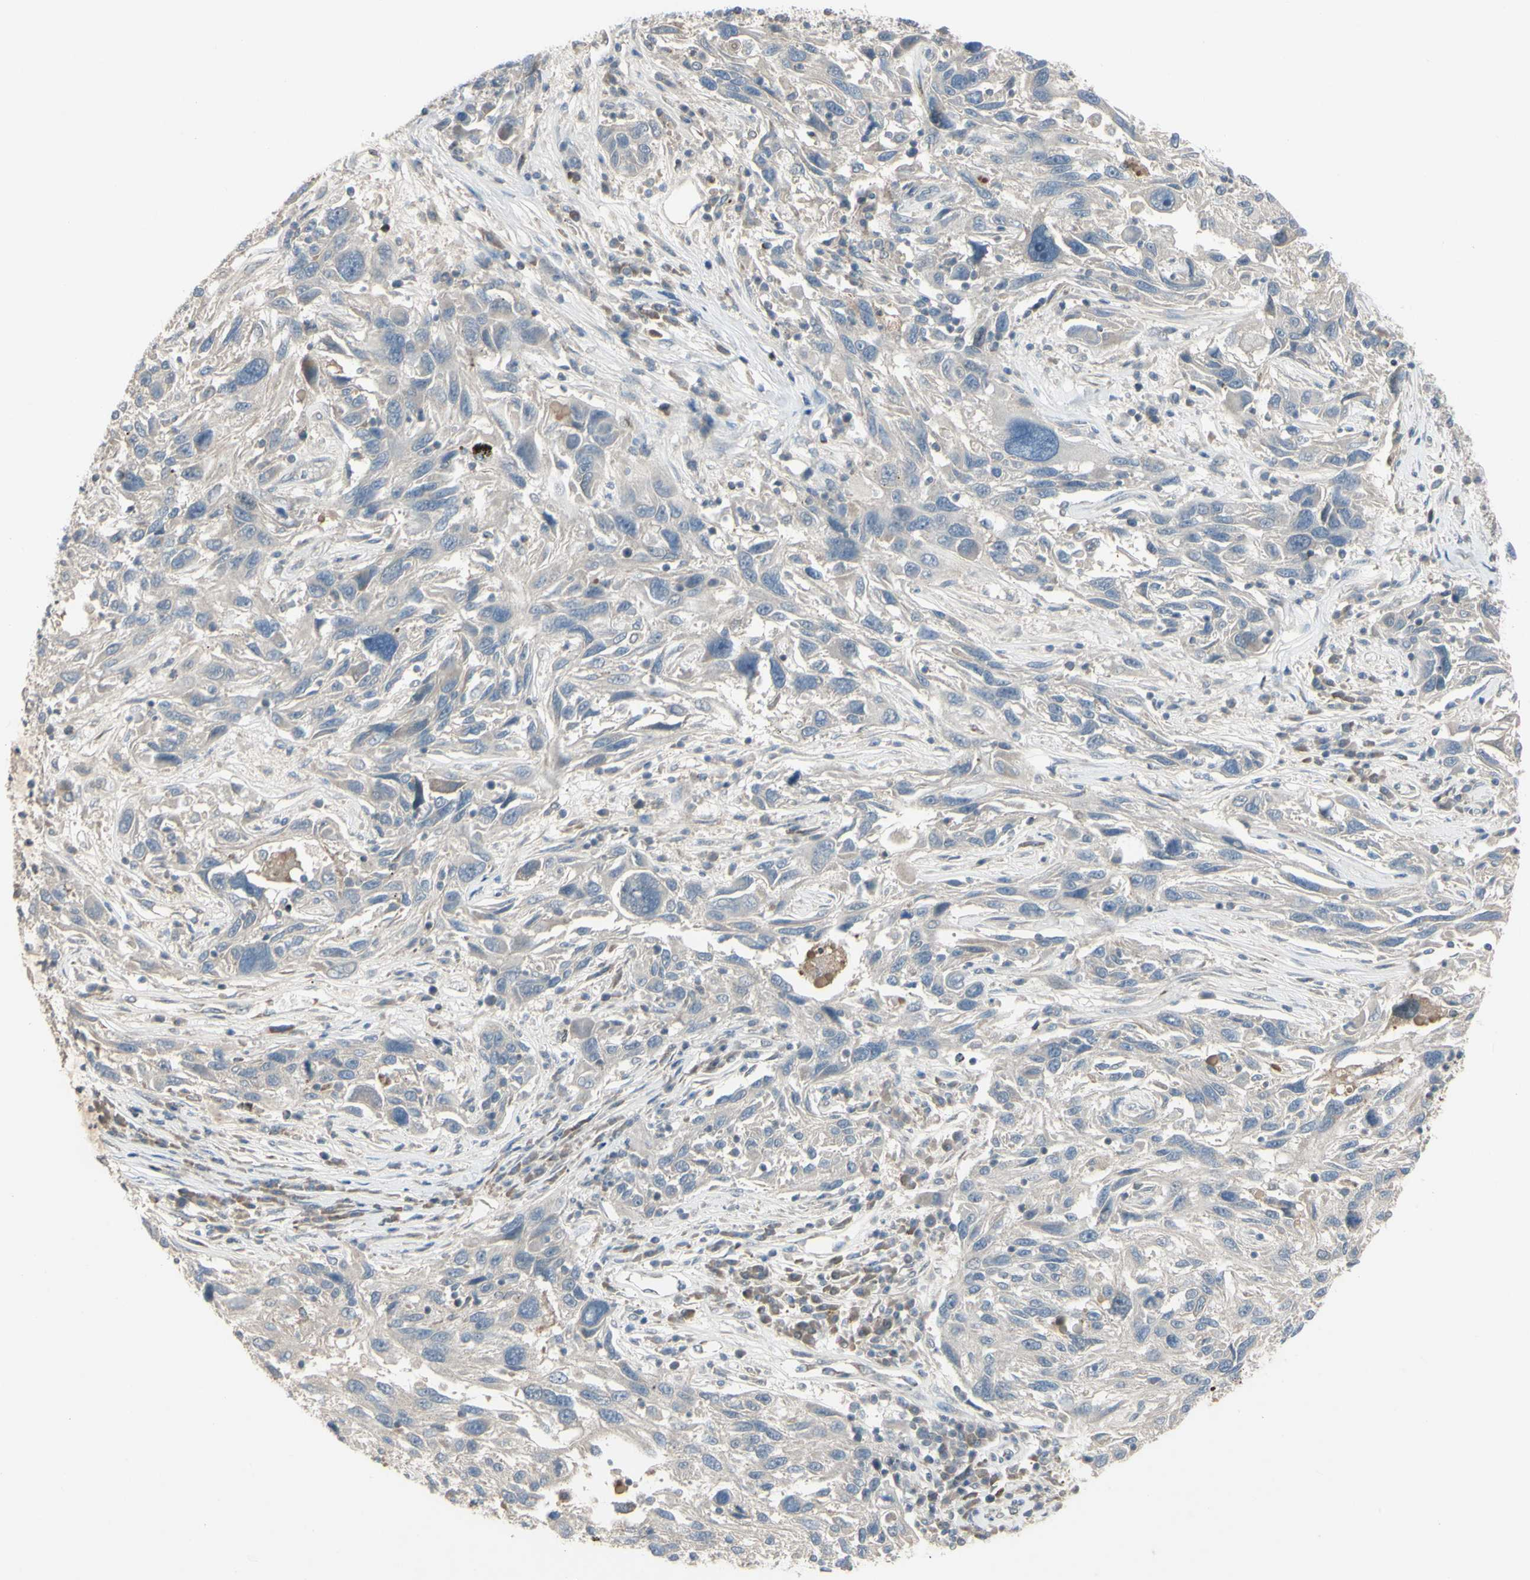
{"staining": {"intensity": "weak", "quantity": "<25%", "location": "cytoplasmic/membranous"}, "tissue": "melanoma", "cell_type": "Tumor cells", "image_type": "cancer", "snomed": [{"axis": "morphology", "description": "Malignant melanoma, NOS"}, {"axis": "topography", "description": "Skin"}], "caption": "High magnification brightfield microscopy of melanoma stained with DAB (brown) and counterstained with hematoxylin (blue): tumor cells show no significant positivity.", "gene": "PIAS4", "patient": {"sex": "male", "age": 53}}